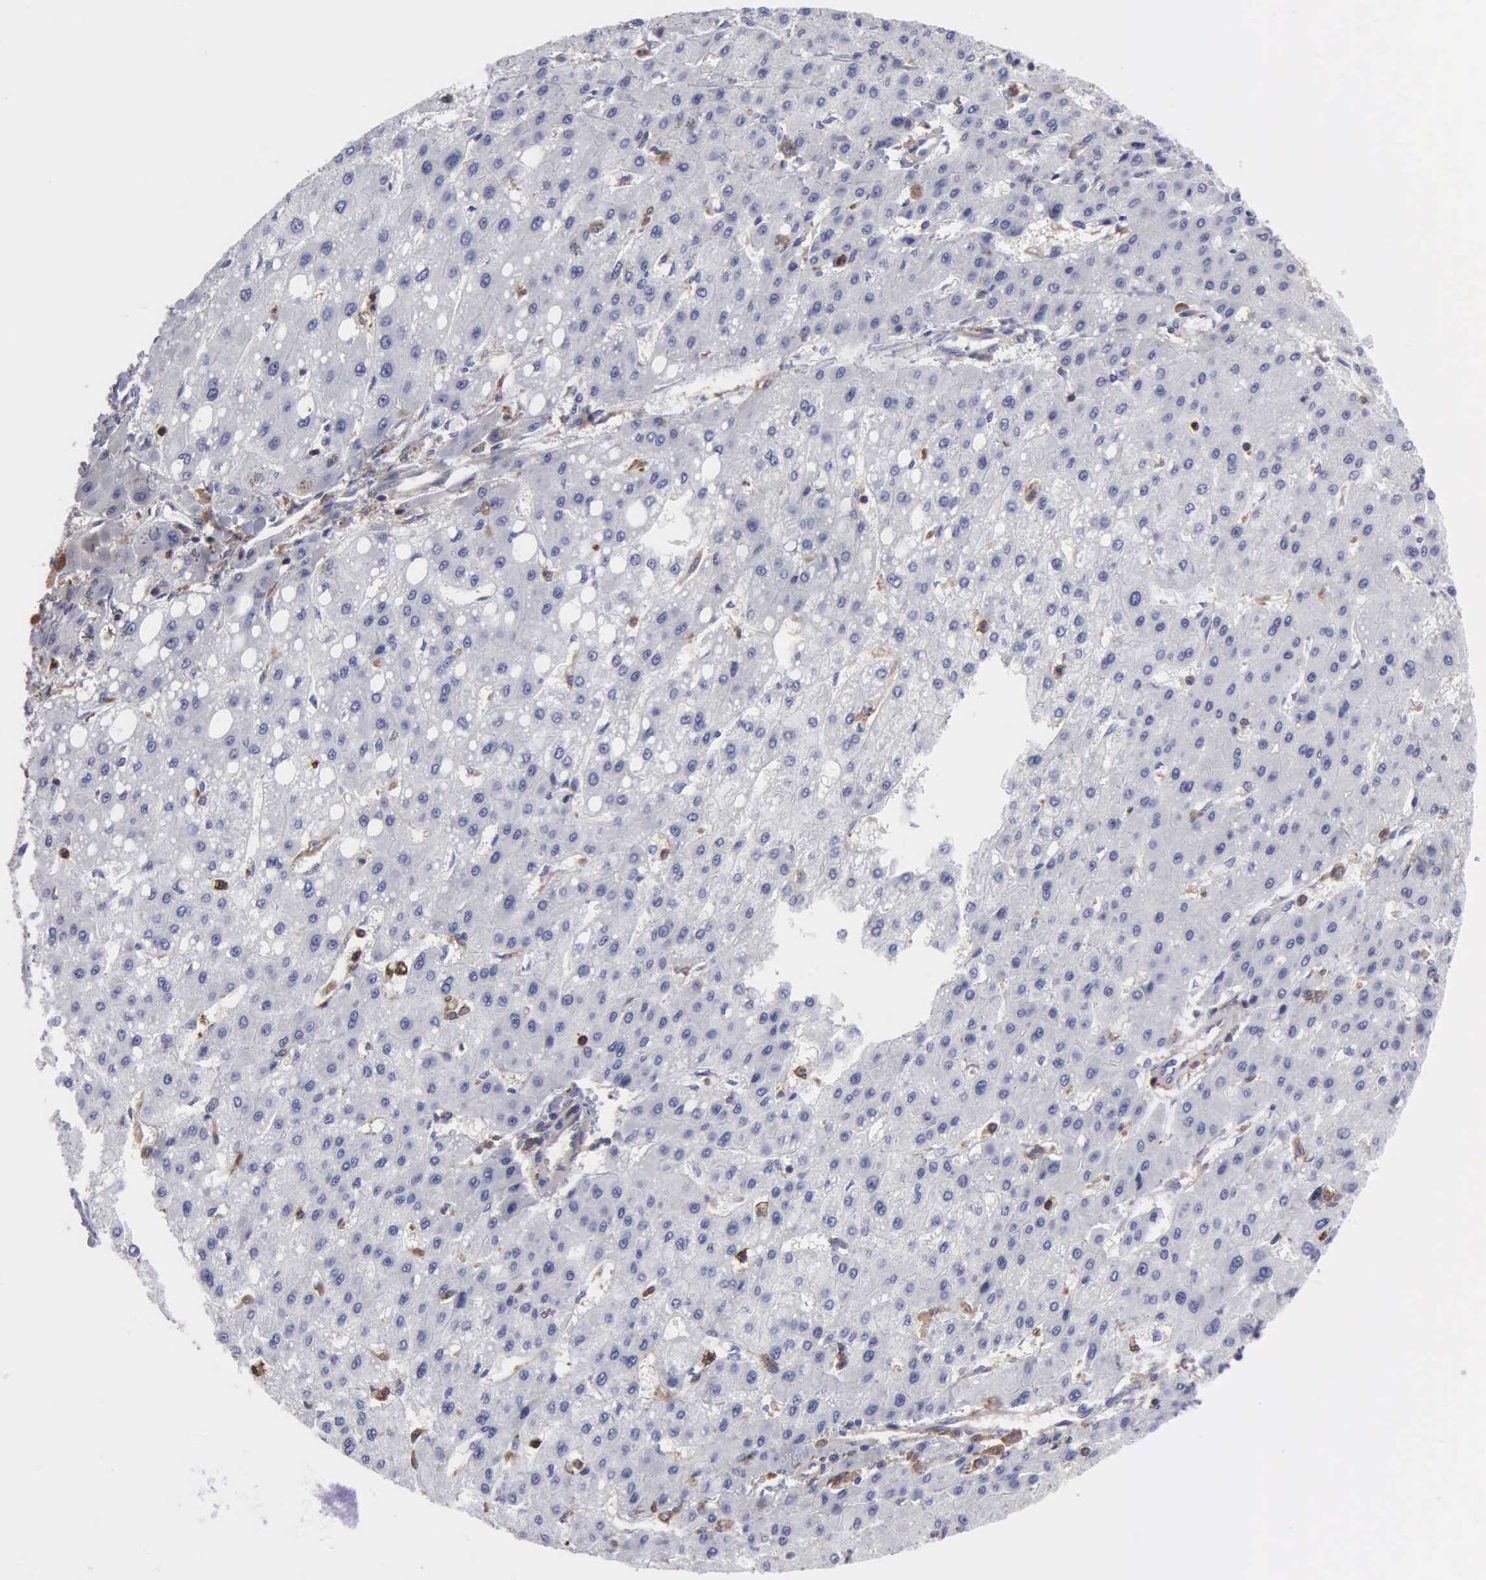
{"staining": {"intensity": "negative", "quantity": "none", "location": "none"}, "tissue": "liver cancer", "cell_type": "Tumor cells", "image_type": "cancer", "snomed": [{"axis": "morphology", "description": "Carcinoma, Hepatocellular, NOS"}, {"axis": "topography", "description": "Liver"}], "caption": "There is no significant positivity in tumor cells of liver cancer (hepatocellular carcinoma).", "gene": "G6PD", "patient": {"sex": "female", "age": 52}}